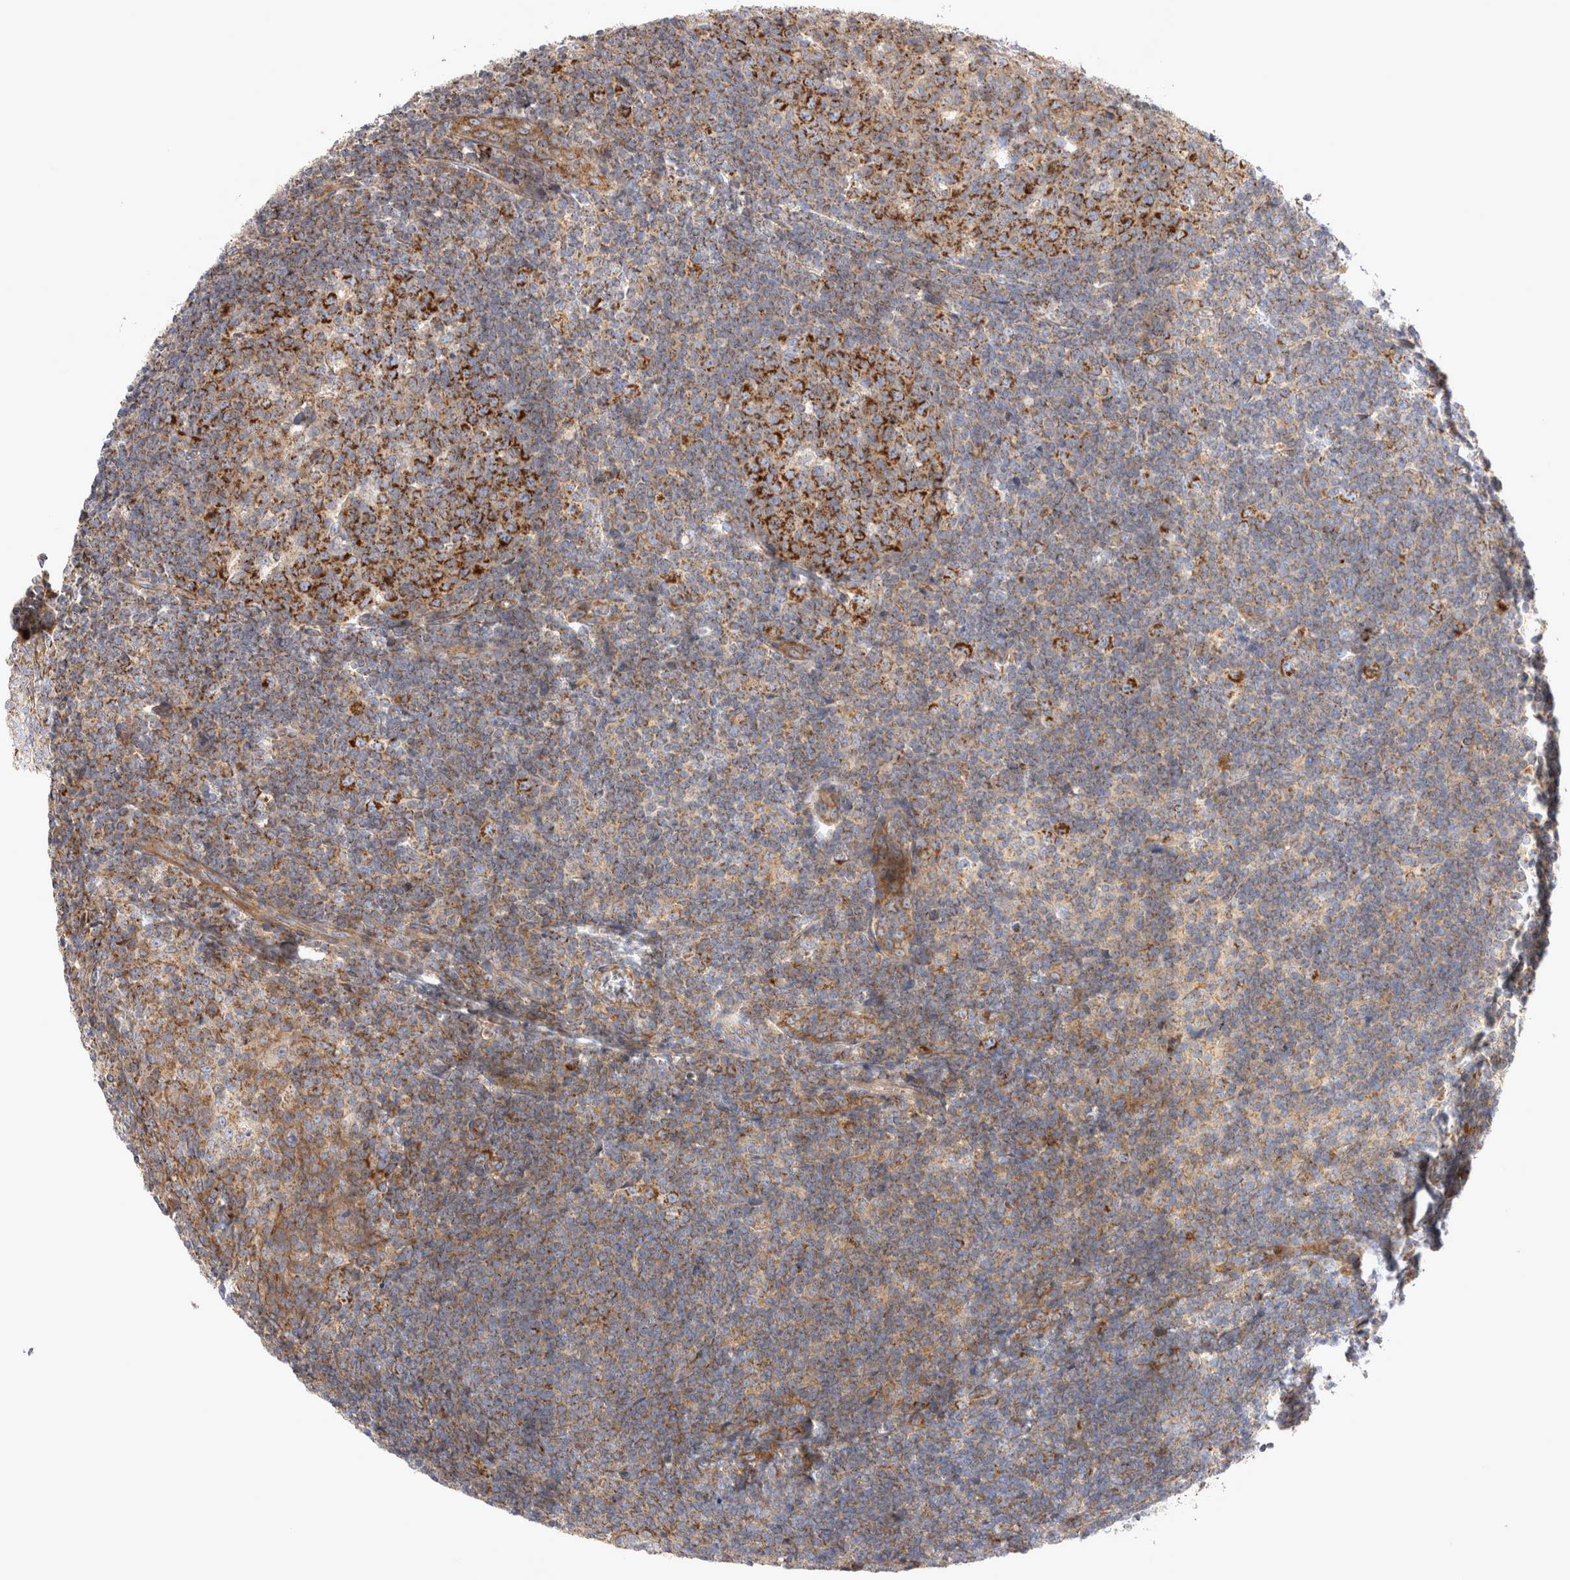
{"staining": {"intensity": "strong", "quantity": ">75%", "location": "cytoplasmic/membranous"}, "tissue": "tonsil", "cell_type": "Germinal center cells", "image_type": "normal", "snomed": [{"axis": "morphology", "description": "Normal tissue, NOS"}, {"axis": "topography", "description": "Tonsil"}], "caption": "A brown stain labels strong cytoplasmic/membranous staining of a protein in germinal center cells of unremarkable human tonsil.", "gene": "TSPOAP1", "patient": {"sex": "male", "age": 37}}